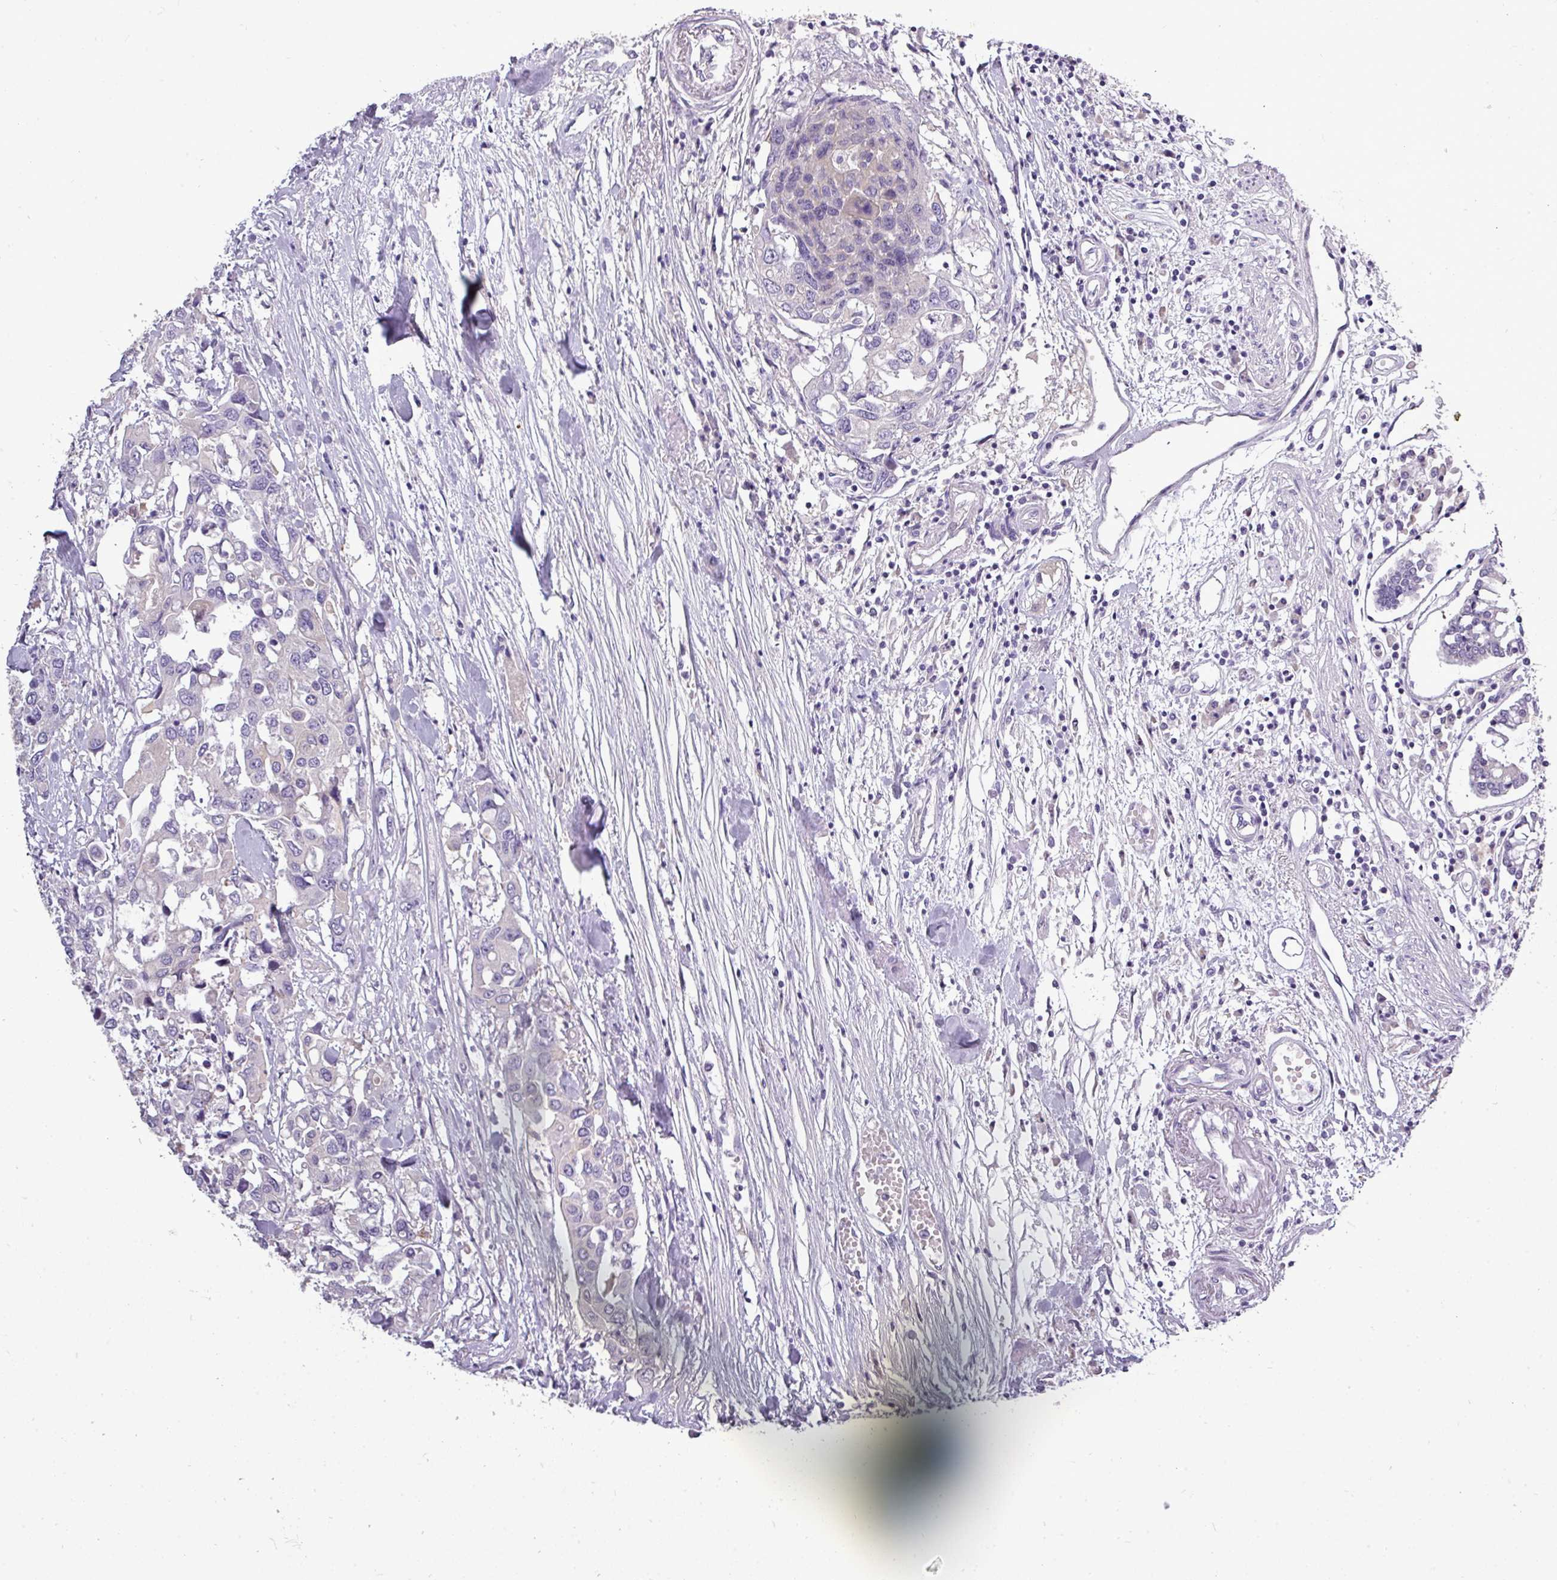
{"staining": {"intensity": "negative", "quantity": "none", "location": "none"}, "tissue": "colorectal cancer", "cell_type": "Tumor cells", "image_type": "cancer", "snomed": [{"axis": "morphology", "description": "Adenocarcinoma, NOS"}, {"axis": "topography", "description": "Colon"}], "caption": "This micrograph is of colorectal cancer (adenocarcinoma) stained with immunohistochemistry (IHC) to label a protein in brown with the nuclei are counter-stained blue. There is no staining in tumor cells.", "gene": "DNAAF9", "patient": {"sex": "male", "age": 77}}